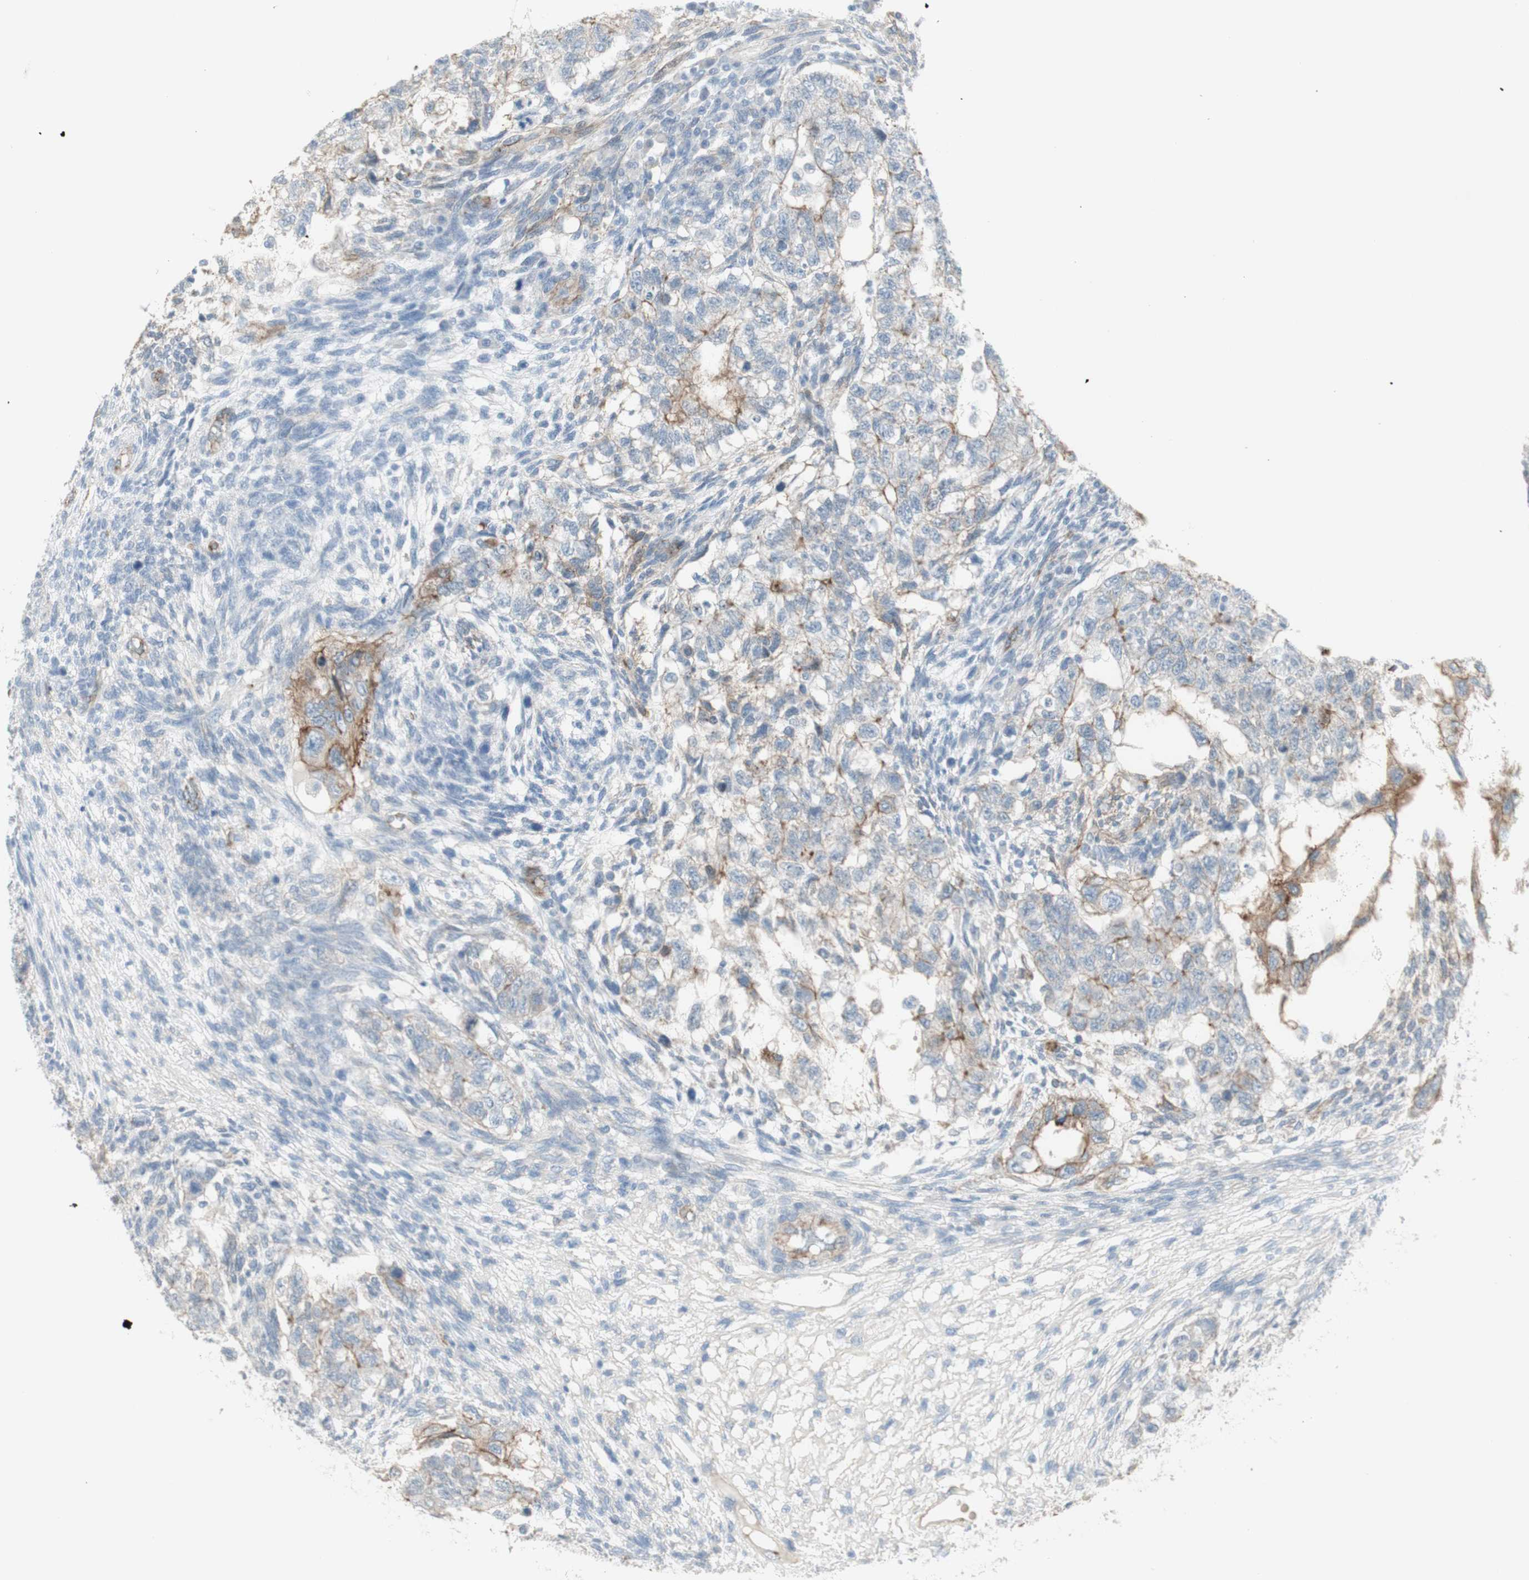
{"staining": {"intensity": "moderate", "quantity": "25%-75%", "location": "cytoplasmic/membranous"}, "tissue": "testis cancer", "cell_type": "Tumor cells", "image_type": "cancer", "snomed": [{"axis": "morphology", "description": "Normal tissue, NOS"}, {"axis": "morphology", "description": "Carcinoma, Embryonal, NOS"}, {"axis": "topography", "description": "Testis"}], "caption": "Immunohistochemistry (IHC) histopathology image of testis embryonal carcinoma stained for a protein (brown), which demonstrates medium levels of moderate cytoplasmic/membranous staining in about 25%-75% of tumor cells.", "gene": "MYO6", "patient": {"sex": "male", "age": 36}}